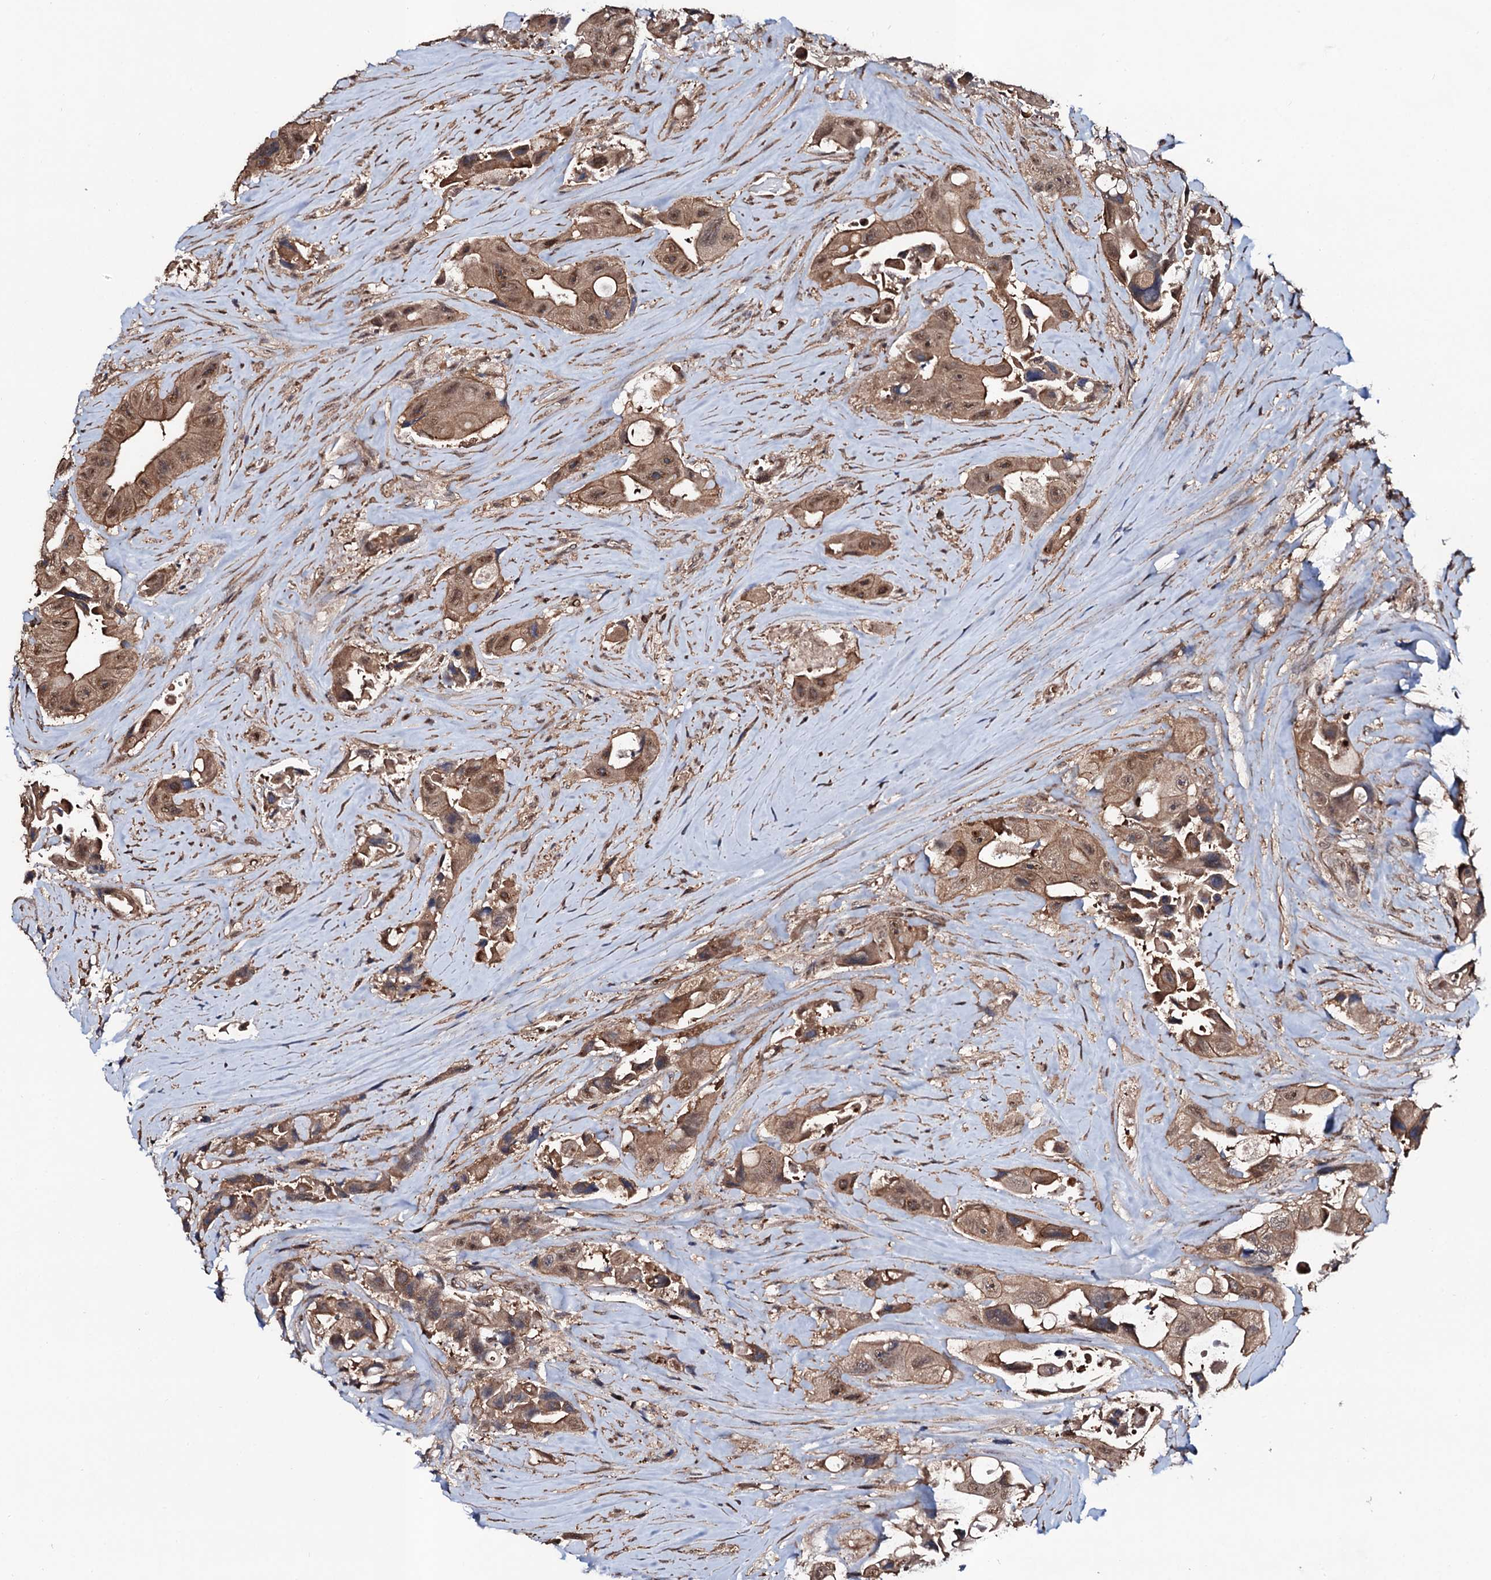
{"staining": {"intensity": "moderate", "quantity": ">75%", "location": "cytoplasmic/membranous,nuclear"}, "tissue": "colorectal cancer", "cell_type": "Tumor cells", "image_type": "cancer", "snomed": [{"axis": "morphology", "description": "Adenocarcinoma, NOS"}, {"axis": "topography", "description": "Colon"}], "caption": "Adenocarcinoma (colorectal) stained with a protein marker shows moderate staining in tumor cells.", "gene": "COG6", "patient": {"sex": "female", "age": 46}}